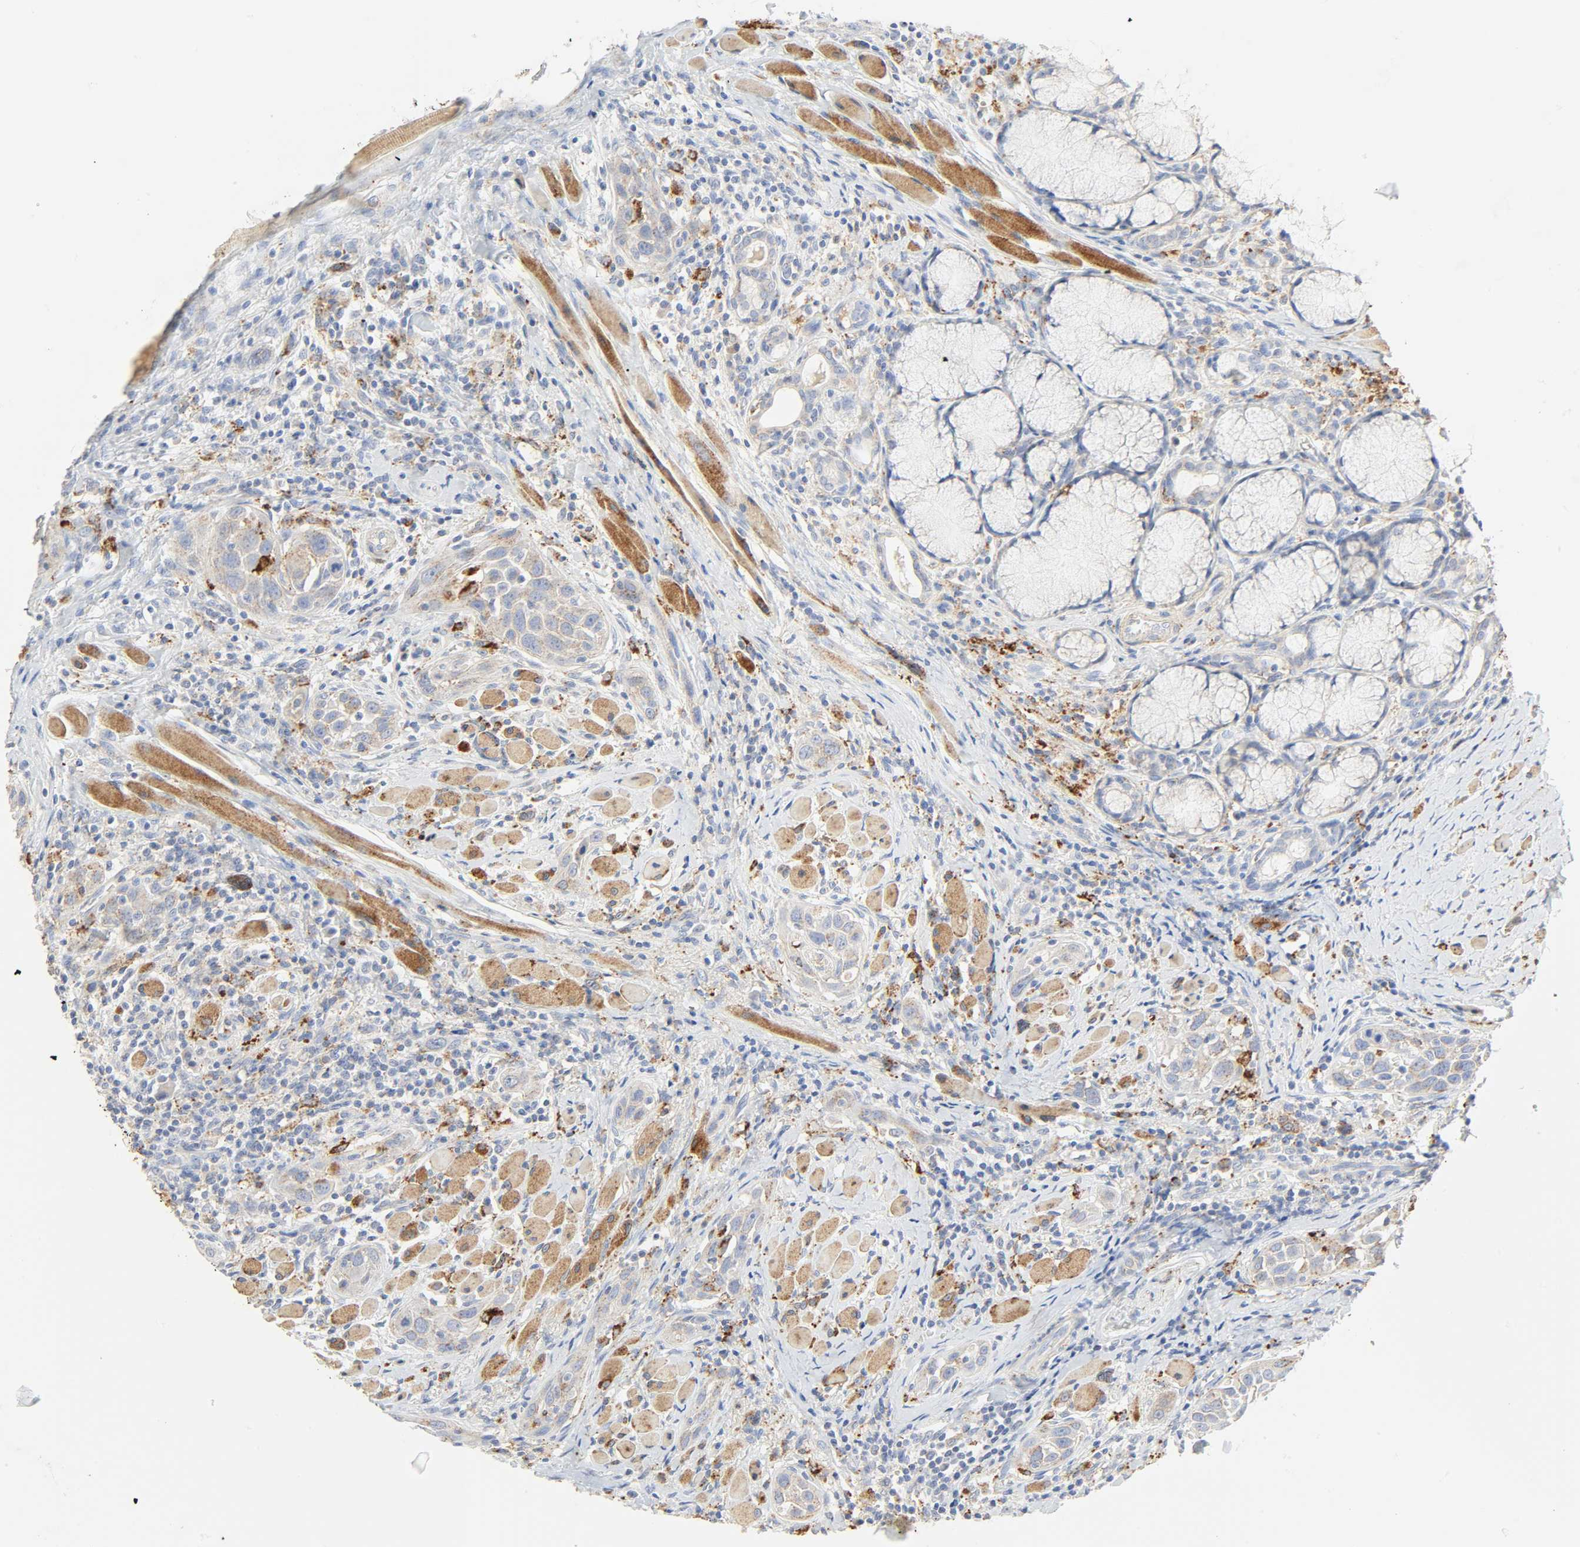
{"staining": {"intensity": "negative", "quantity": "none", "location": "none"}, "tissue": "head and neck cancer", "cell_type": "Tumor cells", "image_type": "cancer", "snomed": [{"axis": "morphology", "description": "Squamous cell carcinoma, NOS"}, {"axis": "topography", "description": "Oral tissue"}, {"axis": "topography", "description": "Head-Neck"}], "caption": "A photomicrograph of head and neck cancer stained for a protein shows no brown staining in tumor cells.", "gene": "CAMK2A", "patient": {"sex": "female", "age": 50}}